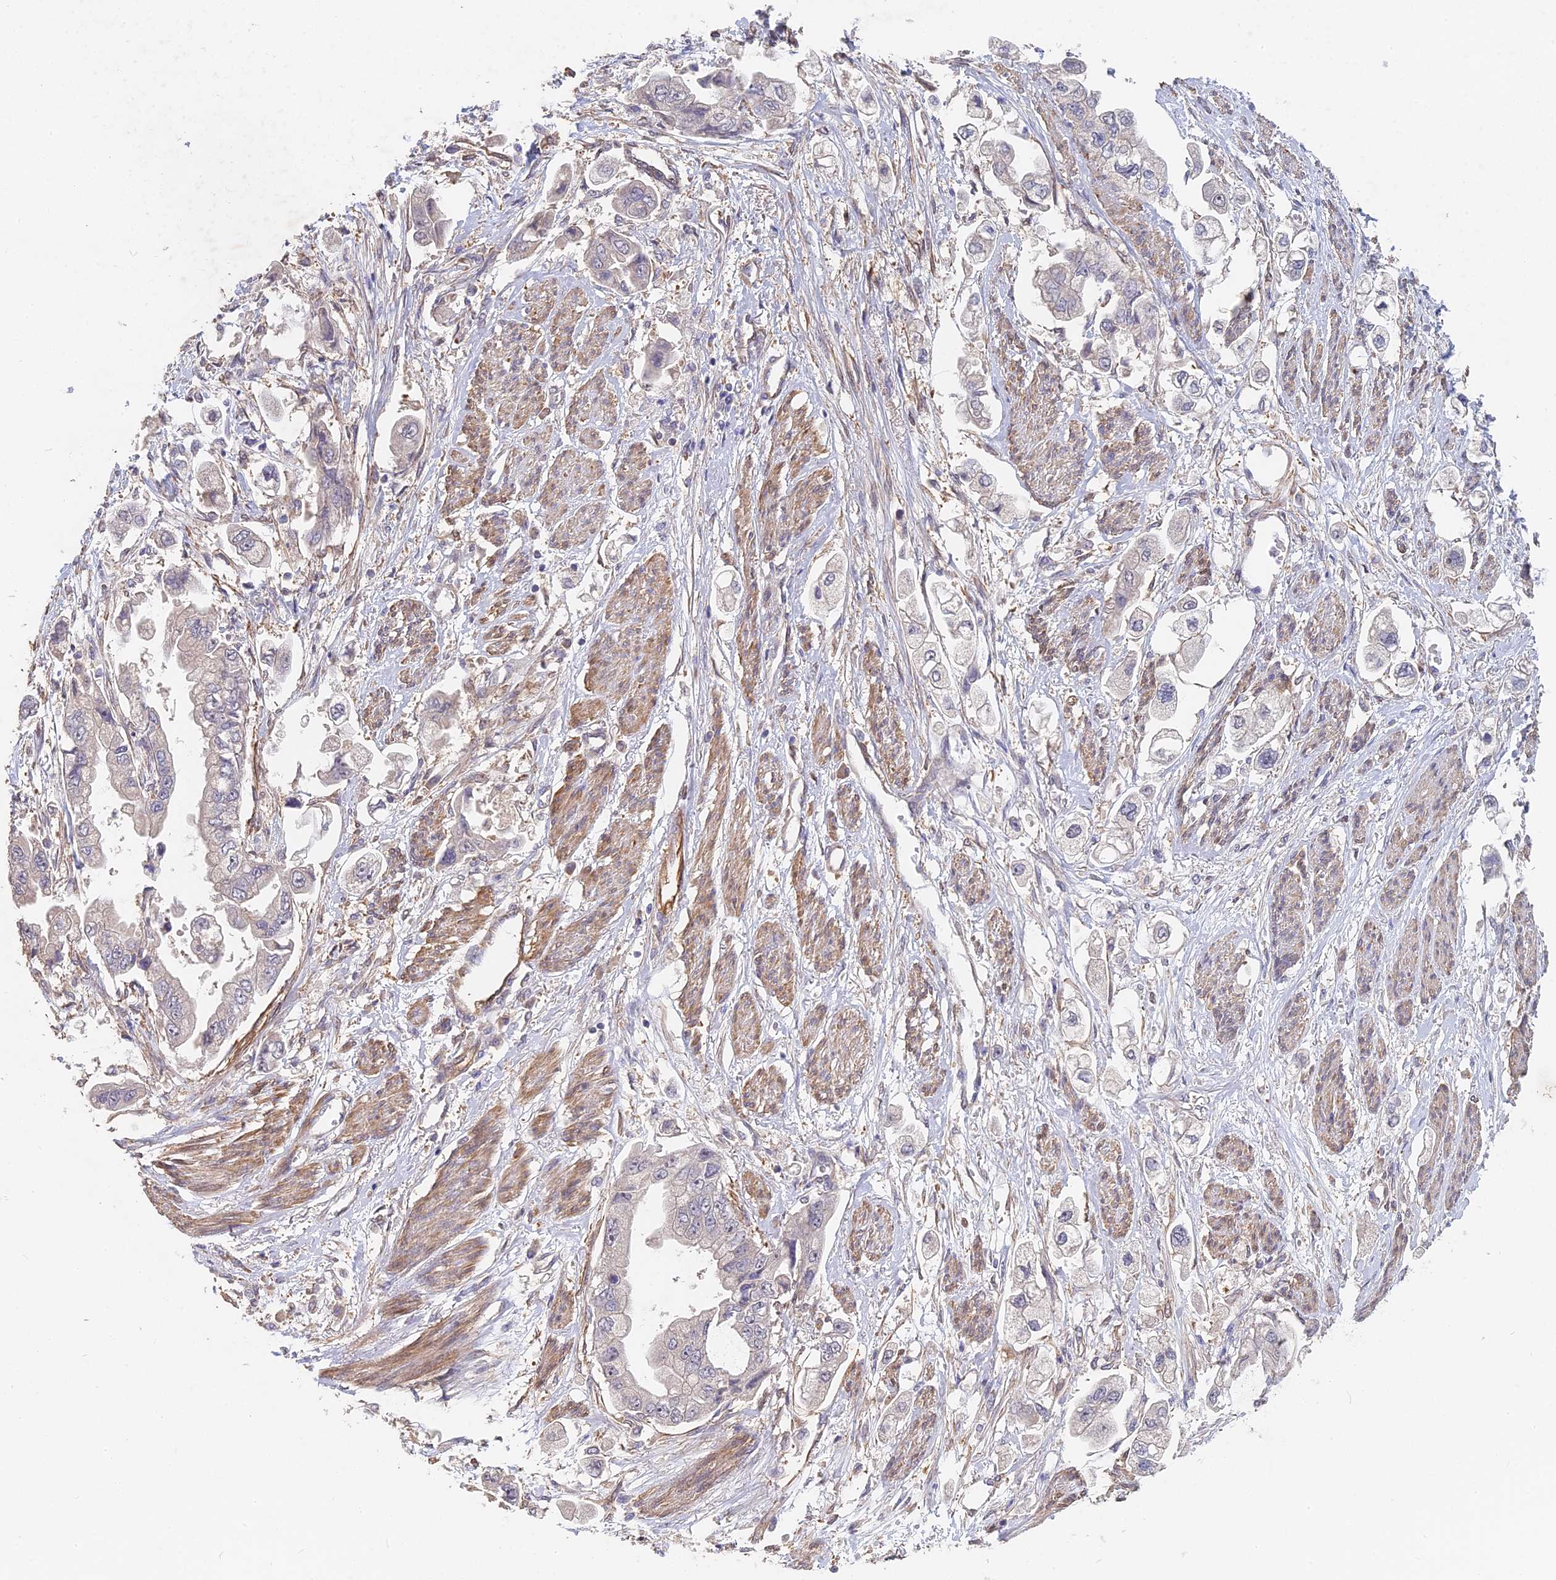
{"staining": {"intensity": "negative", "quantity": "none", "location": "none"}, "tissue": "stomach cancer", "cell_type": "Tumor cells", "image_type": "cancer", "snomed": [{"axis": "morphology", "description": "Adenocarcinoma, NOS"}, {"axis": "topography", "description": "Stomach"}], "caption": "DAB immunohistochemical staining of human stomach cancer (adenocarcinoma) shows no significant staining in tumor cells. Nuclei are stained in blue.", "gene": "SAC3D1", "patient": {"sex": "male", "age": 62}}